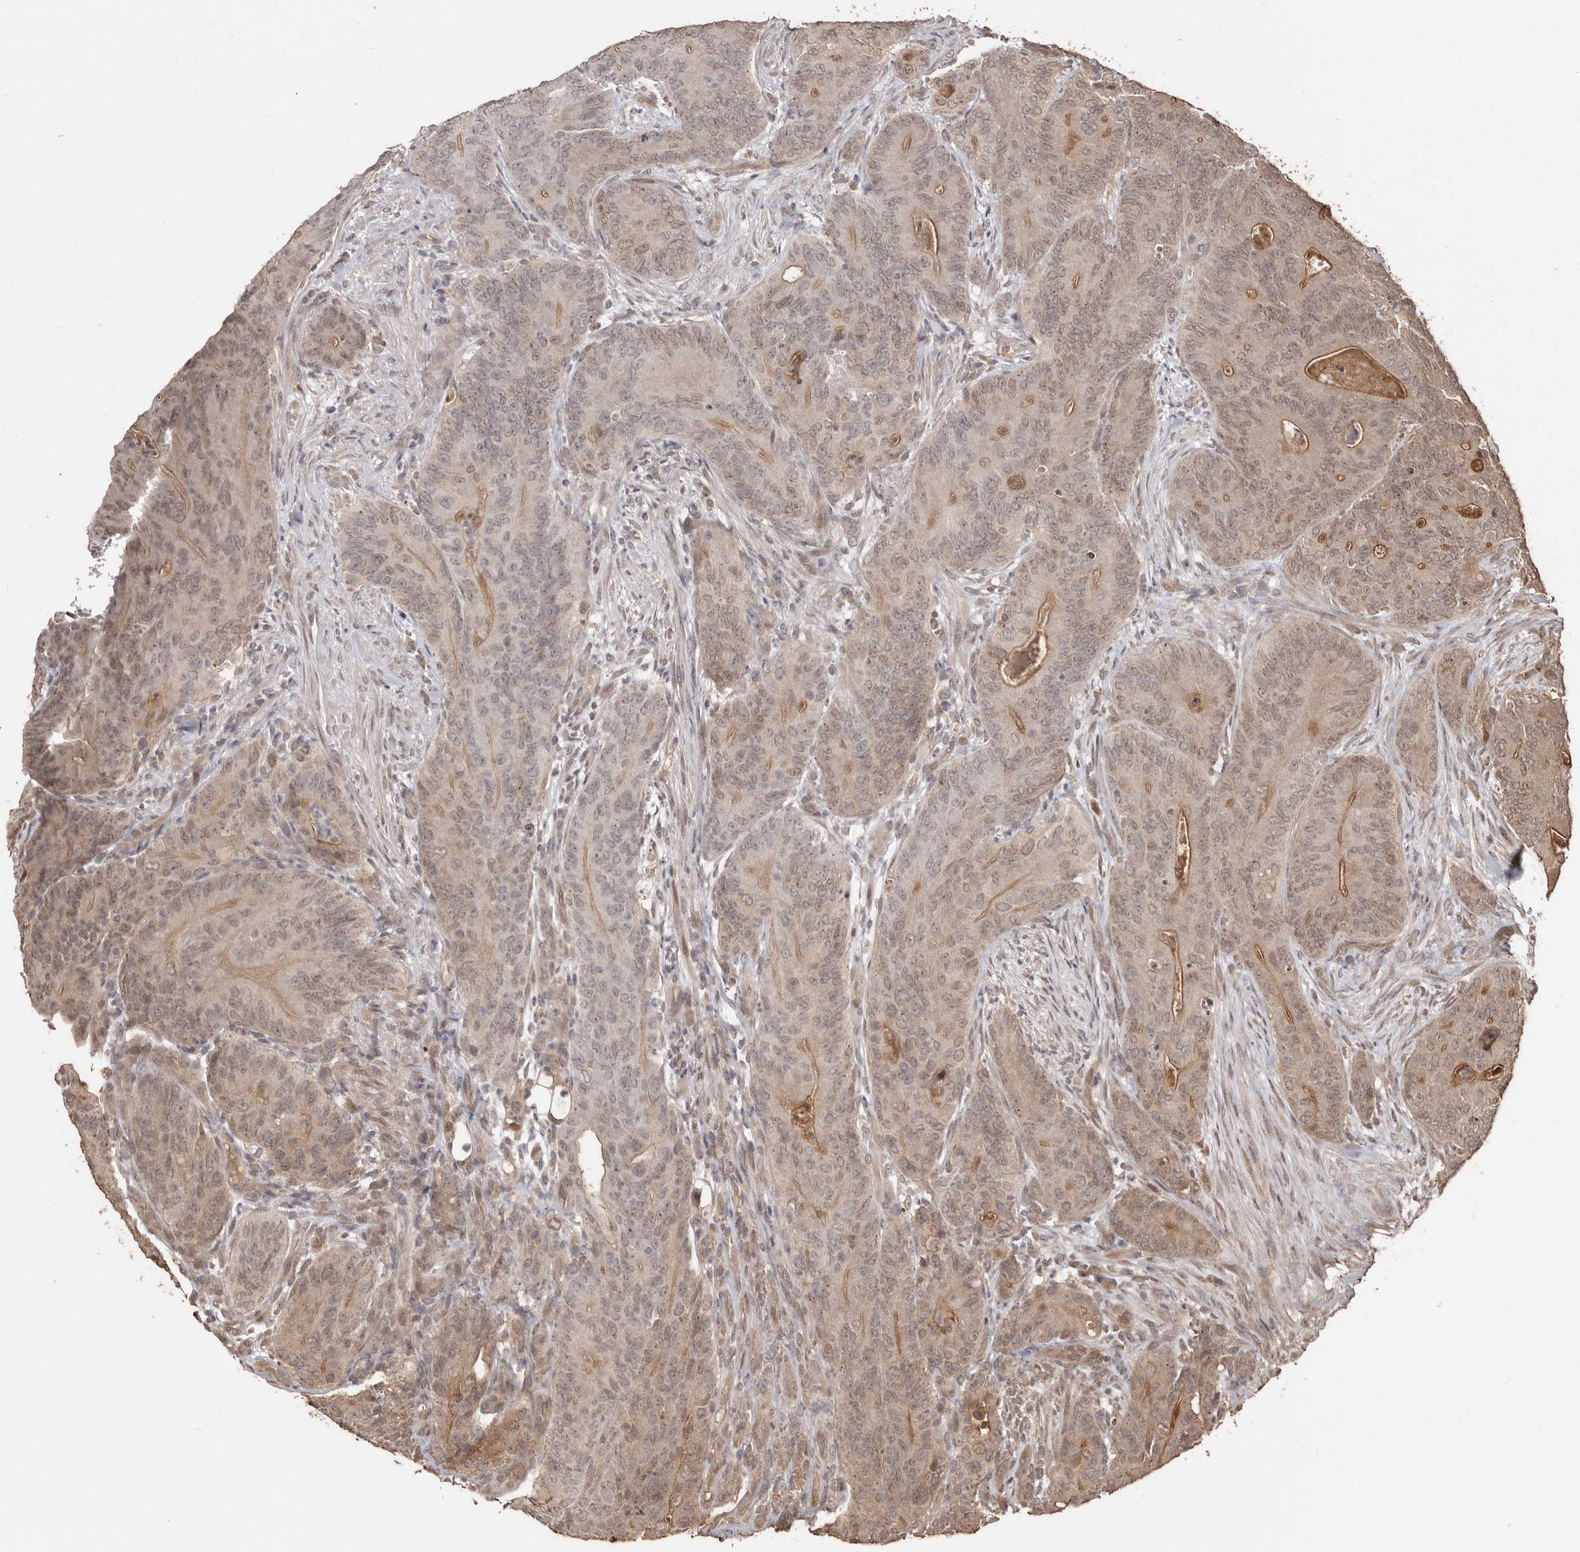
{"staining": {"intensity": "weak", "quantity": ">75%", "location": "nuclear"}, "tissue": "colorectal cancer", "cell_type": "Tumor cells", "image_type": "cancer", "snomed": [{"axis": "morphology", "description": "Normal tissue, NOS"}, {"axis": "topography", "description": "Colon"}], "caption": "DAB (3,3'-diaminobenzidine) immunohistochemical staining of human colorectal cancer reveals weak nuclear protein expression in approximately >75% of tumor cells.", "gene": "NUP43", "patient": {"sex": "female", "age": 82}}